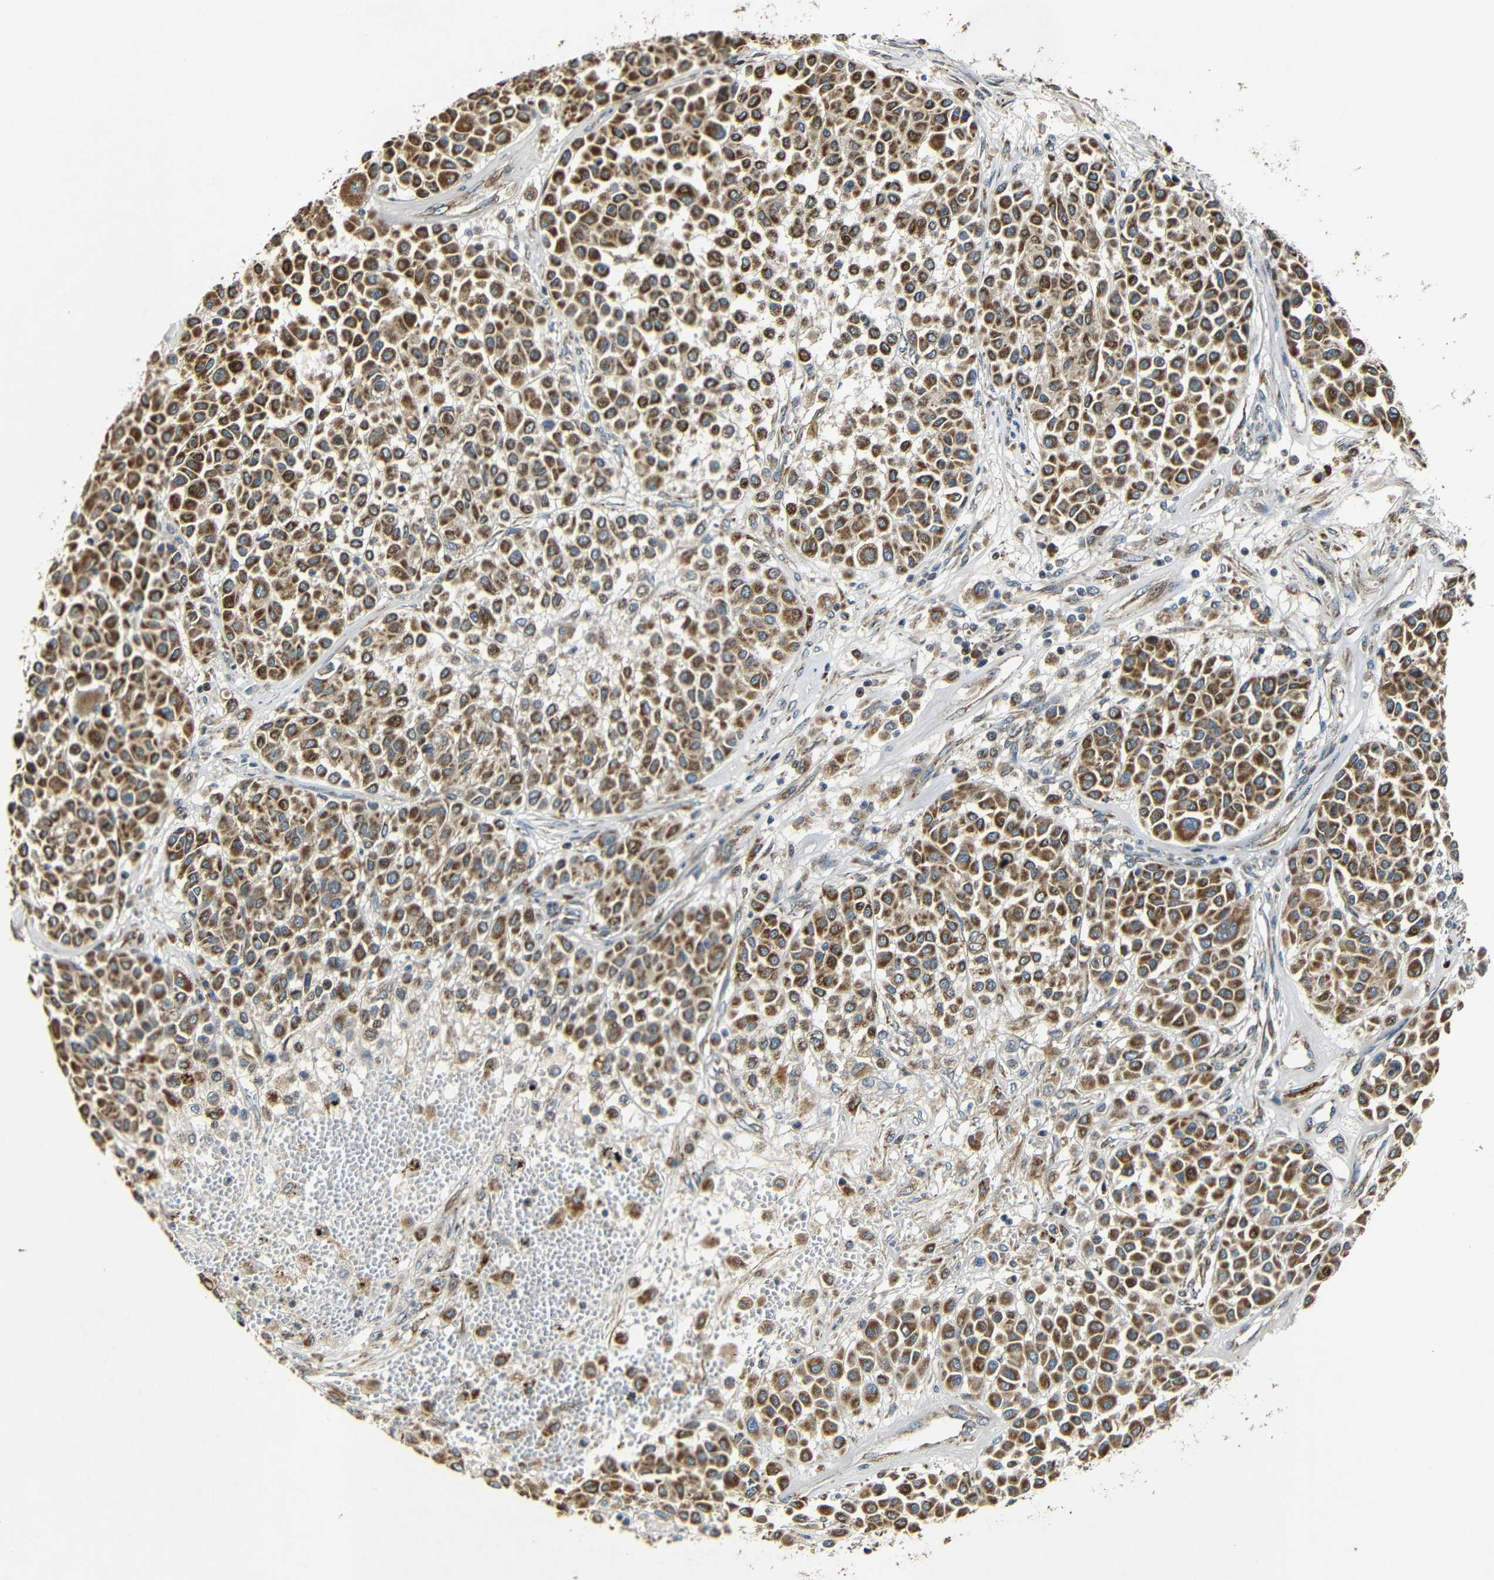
{"staining": {"intensity": "moderate", "quantity": ">75%", "location": "cytoplasmic/membranous"}, "tissue": "melanoma", "cell_type": "Tumor cells", "image_type": "cancer", "snomed": [{"axis": "morphology", "description": "Malignant melanoma, Metastatic site"}, {"axis": "topography", "description": "Soft tissue"}], "caption": "The image exhibits immunohistochemical staining of malignant melanoma (metastatic site). There is moderate cytoplasmic/membranous staining is present in about >75% of tumor cells.", "gene": "KAZALD1", "patient": {"sex": "male", "age": 41}}